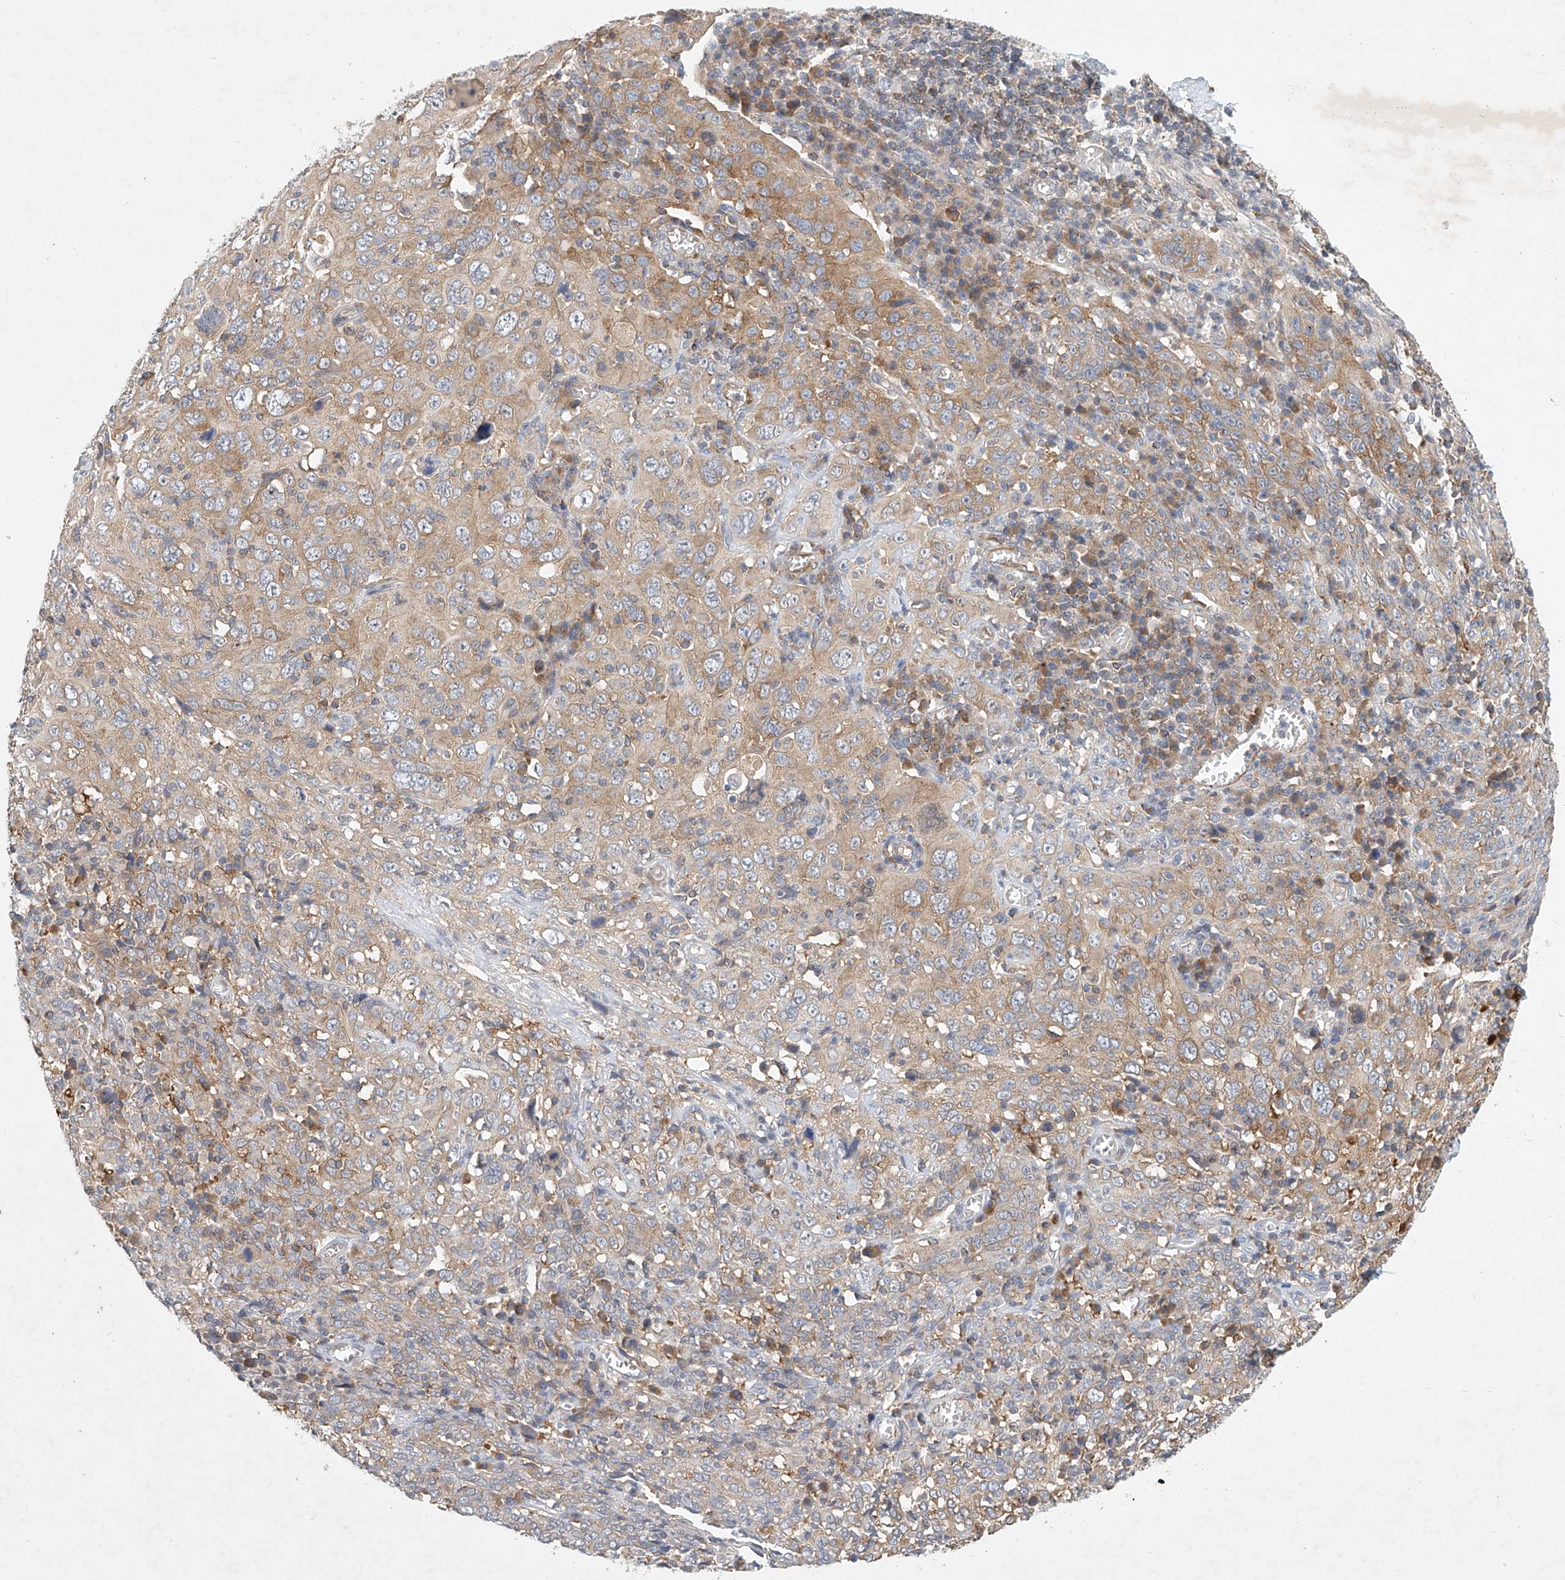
{"staining": {"intensity": "weak", "quantity": ">75%", "location": "cytoplasmic/membranous"}, "tissue": "cervical cancer", "cell_type": "Tumor cells", "image_type": "cancer", "snomed": [{"axis": "morphology", "description": "Squamous cell carcinoma, NOS"}, {"axis": "topography", "description": "Cervix"}], "caption": "Immunohistochemistry (IHC) staining of cervical squamous cell carcinoma, which exhibits low levels of weak cytoplasmic/membranous expression in approximately >75% of tumor cells indicating weak cytoplasmic/membranous protein staining. The staining was performed using DAB (3,3'-diaminobenzidine) (brown) for protein detection and nuclei were counterstained in hematoxylin (blue).", "gene": "CARMIL1", "patient": {"sex": "female", "age": 46}}